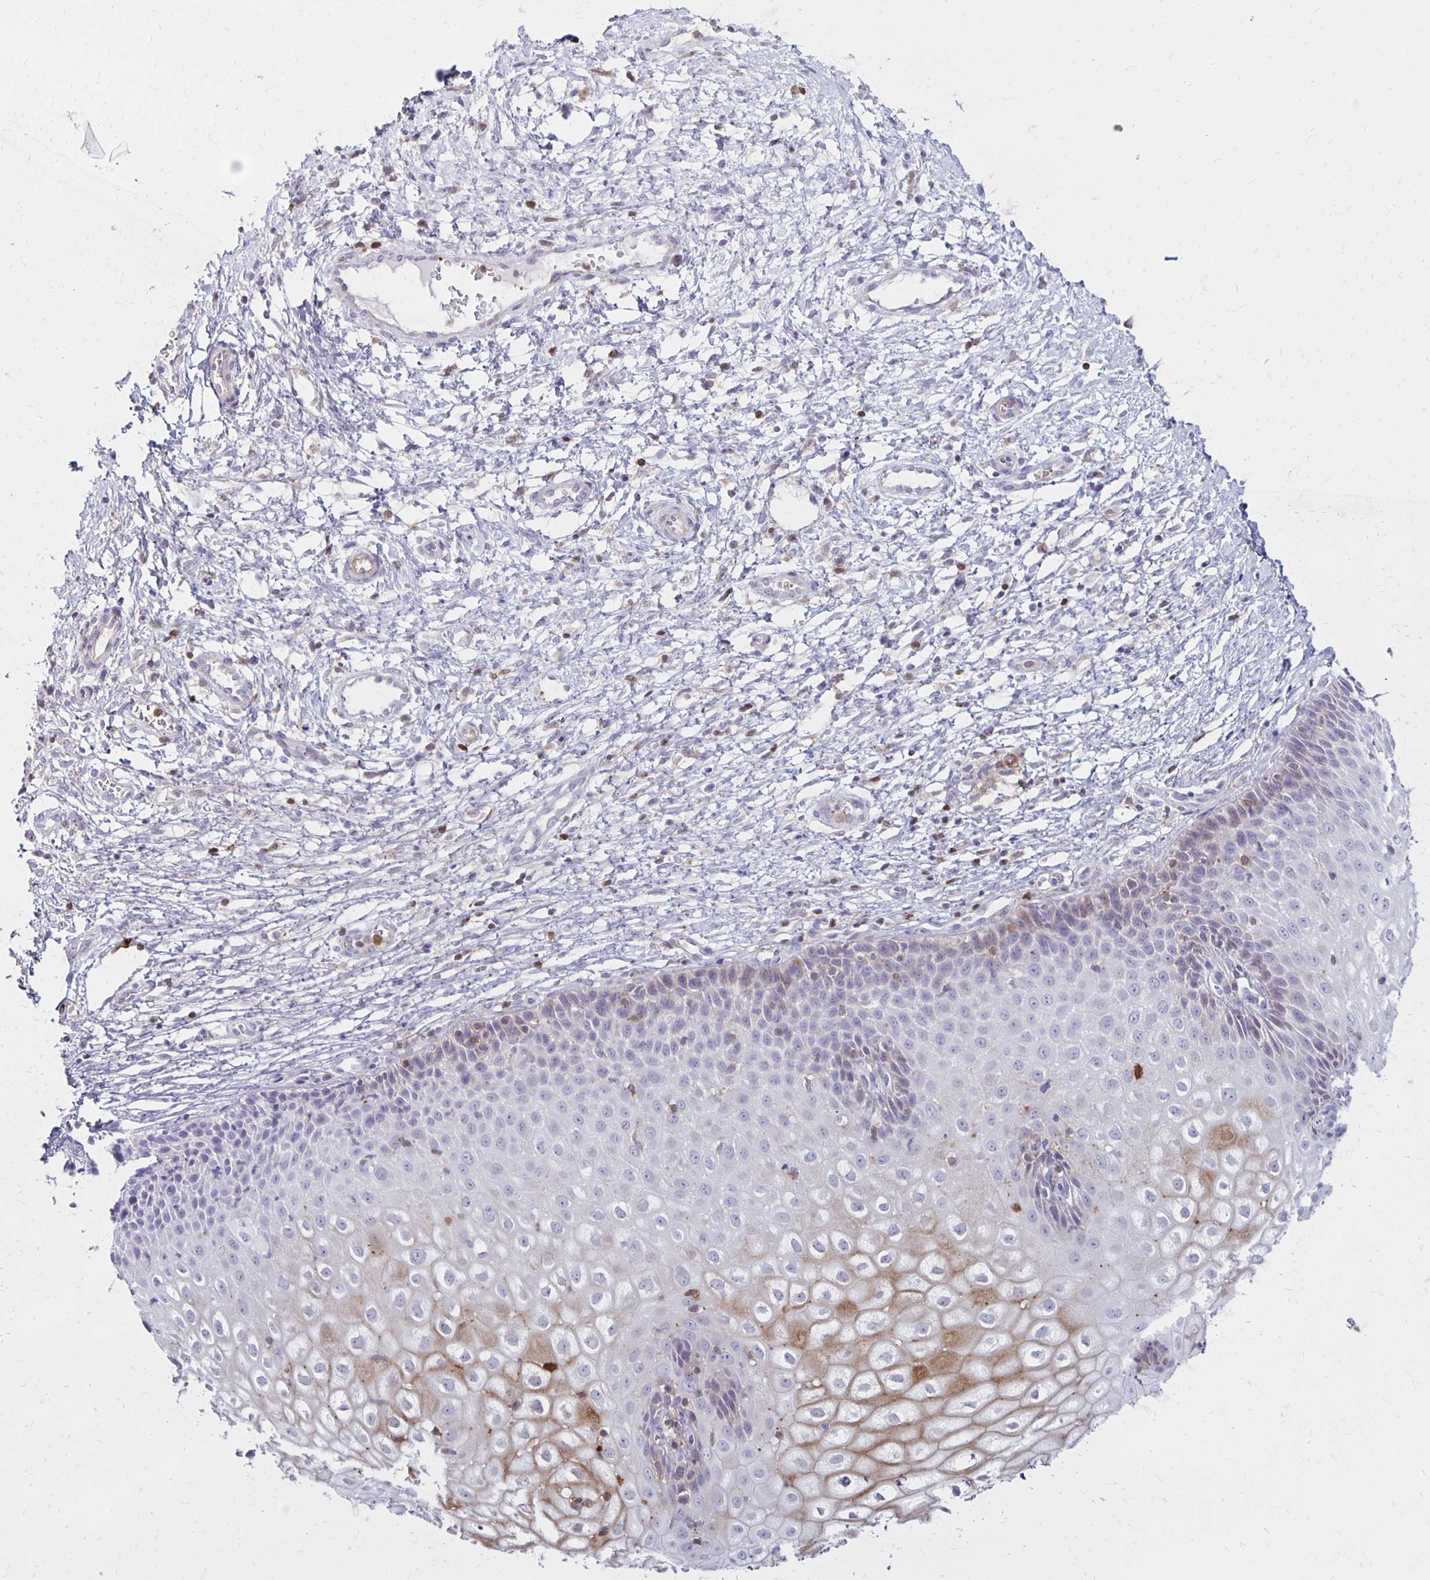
{"staining": {"intensity": "negative", "quantity": "none", "location": "none"}, "tissue": "cervix", "cell_type": "Glandular cells", "image_type": "normal", "snomed": [{"axis": "morphology", "description": "Normal tissue, NOS"}, {"axis": "topography", "description": "Cervix"}], "caption": "Histopathology image shows no significant protein positivity in glandular cells of benign cervix.", "gene": "CCL21", "patient": {"sex": "female", "age": 36}}